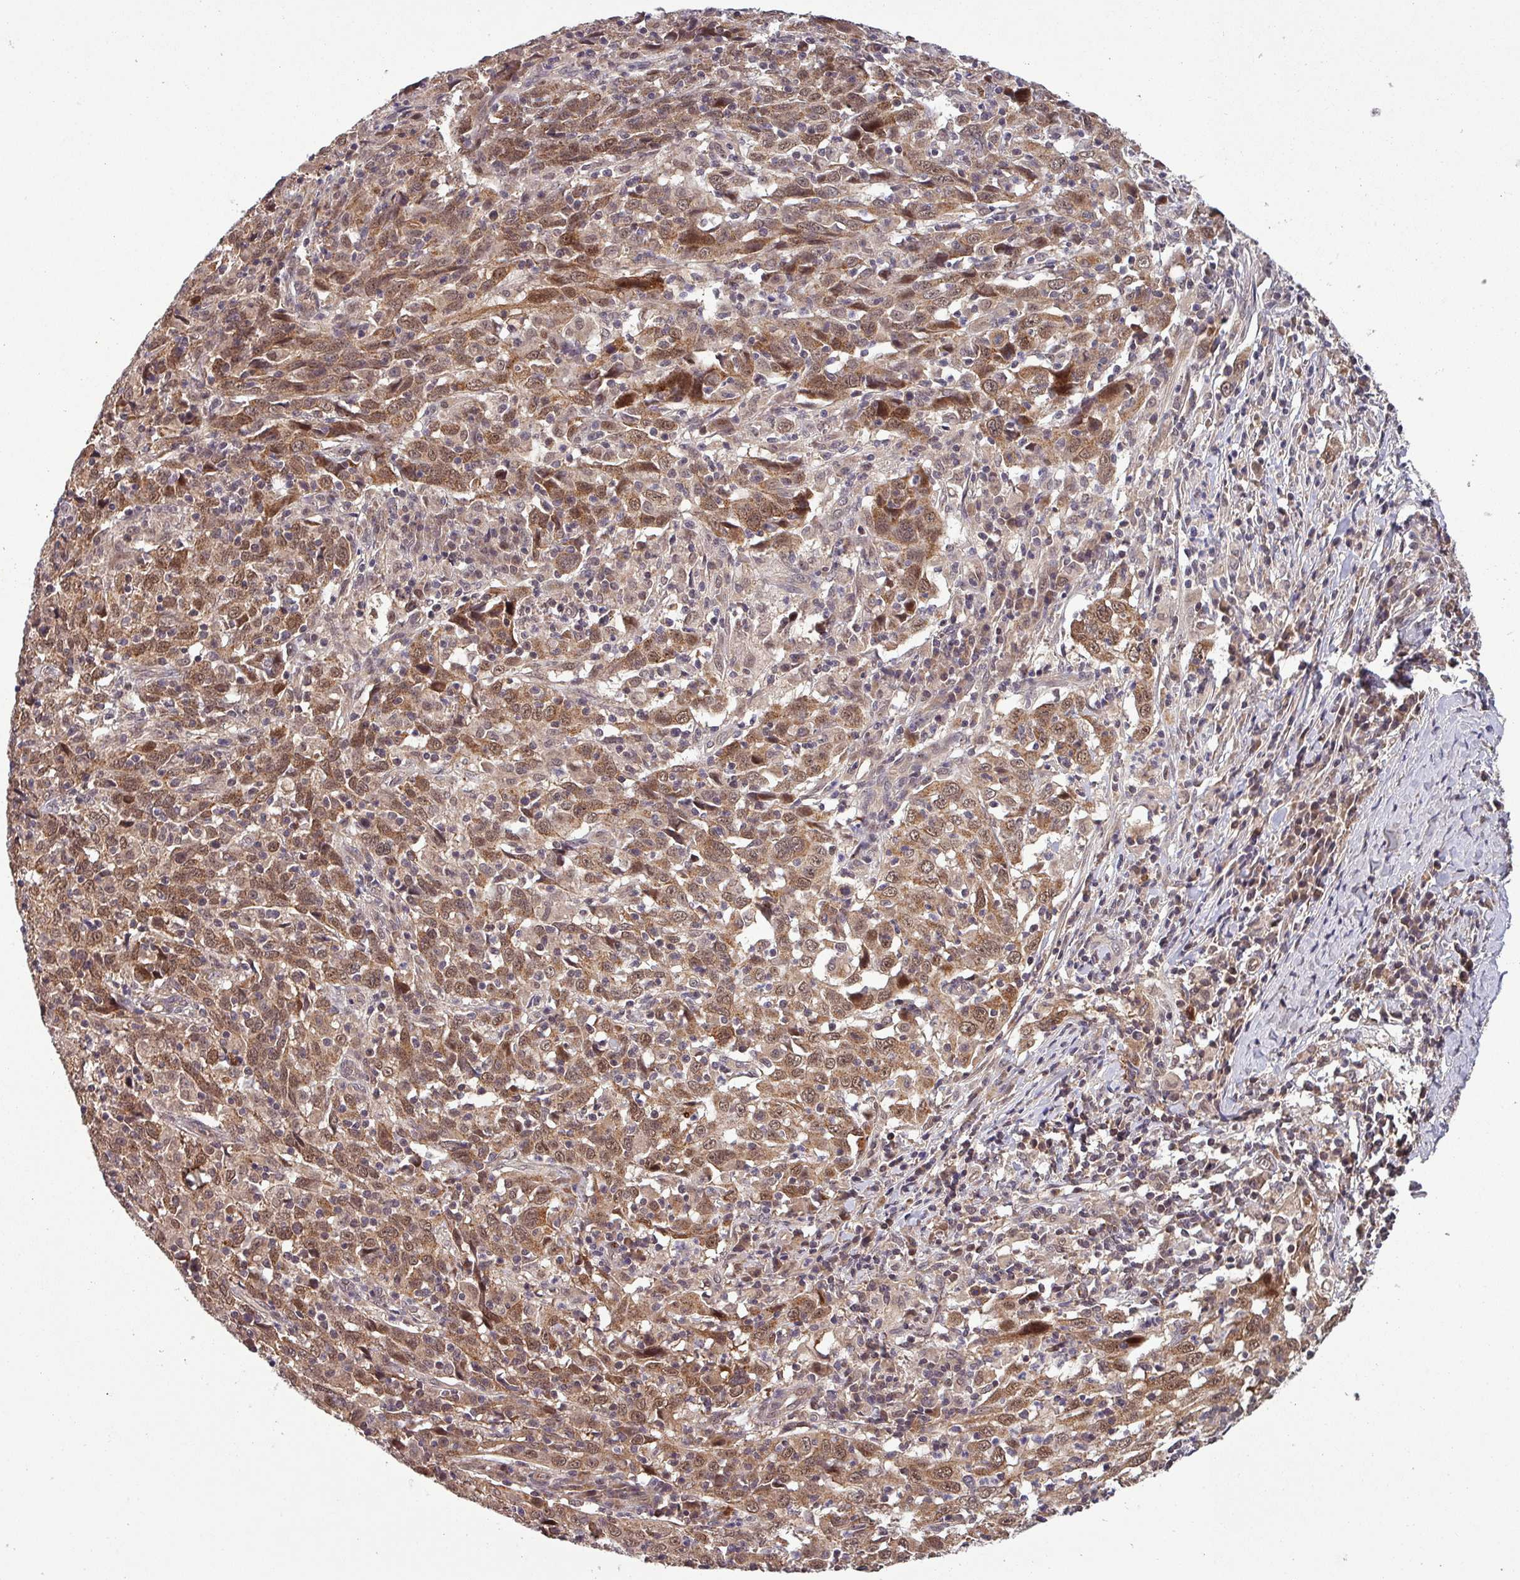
{"staining": {"intensity": "moderate", "quantity": ">75%", "location": "cytoplasmic/membranous,nuclear"}, "tissue": "cervical cancer", "cell_type": "Tumor cells", "image_type": "cancer", "snomed": [{"axis": "morphology", "description": "Squamous cell carcinoma, NOS"}, {"axis": "topography", "description": "Cervix"}], "caption": "Protein expression analysis of cervical squamous cell carcinoma exhibits moderate cytoplasmic/membranous and nuclear expression in approximately >75% of tumor cells.", "gene": "PUS1", "patient": {"sex": "female", "age": 46}}